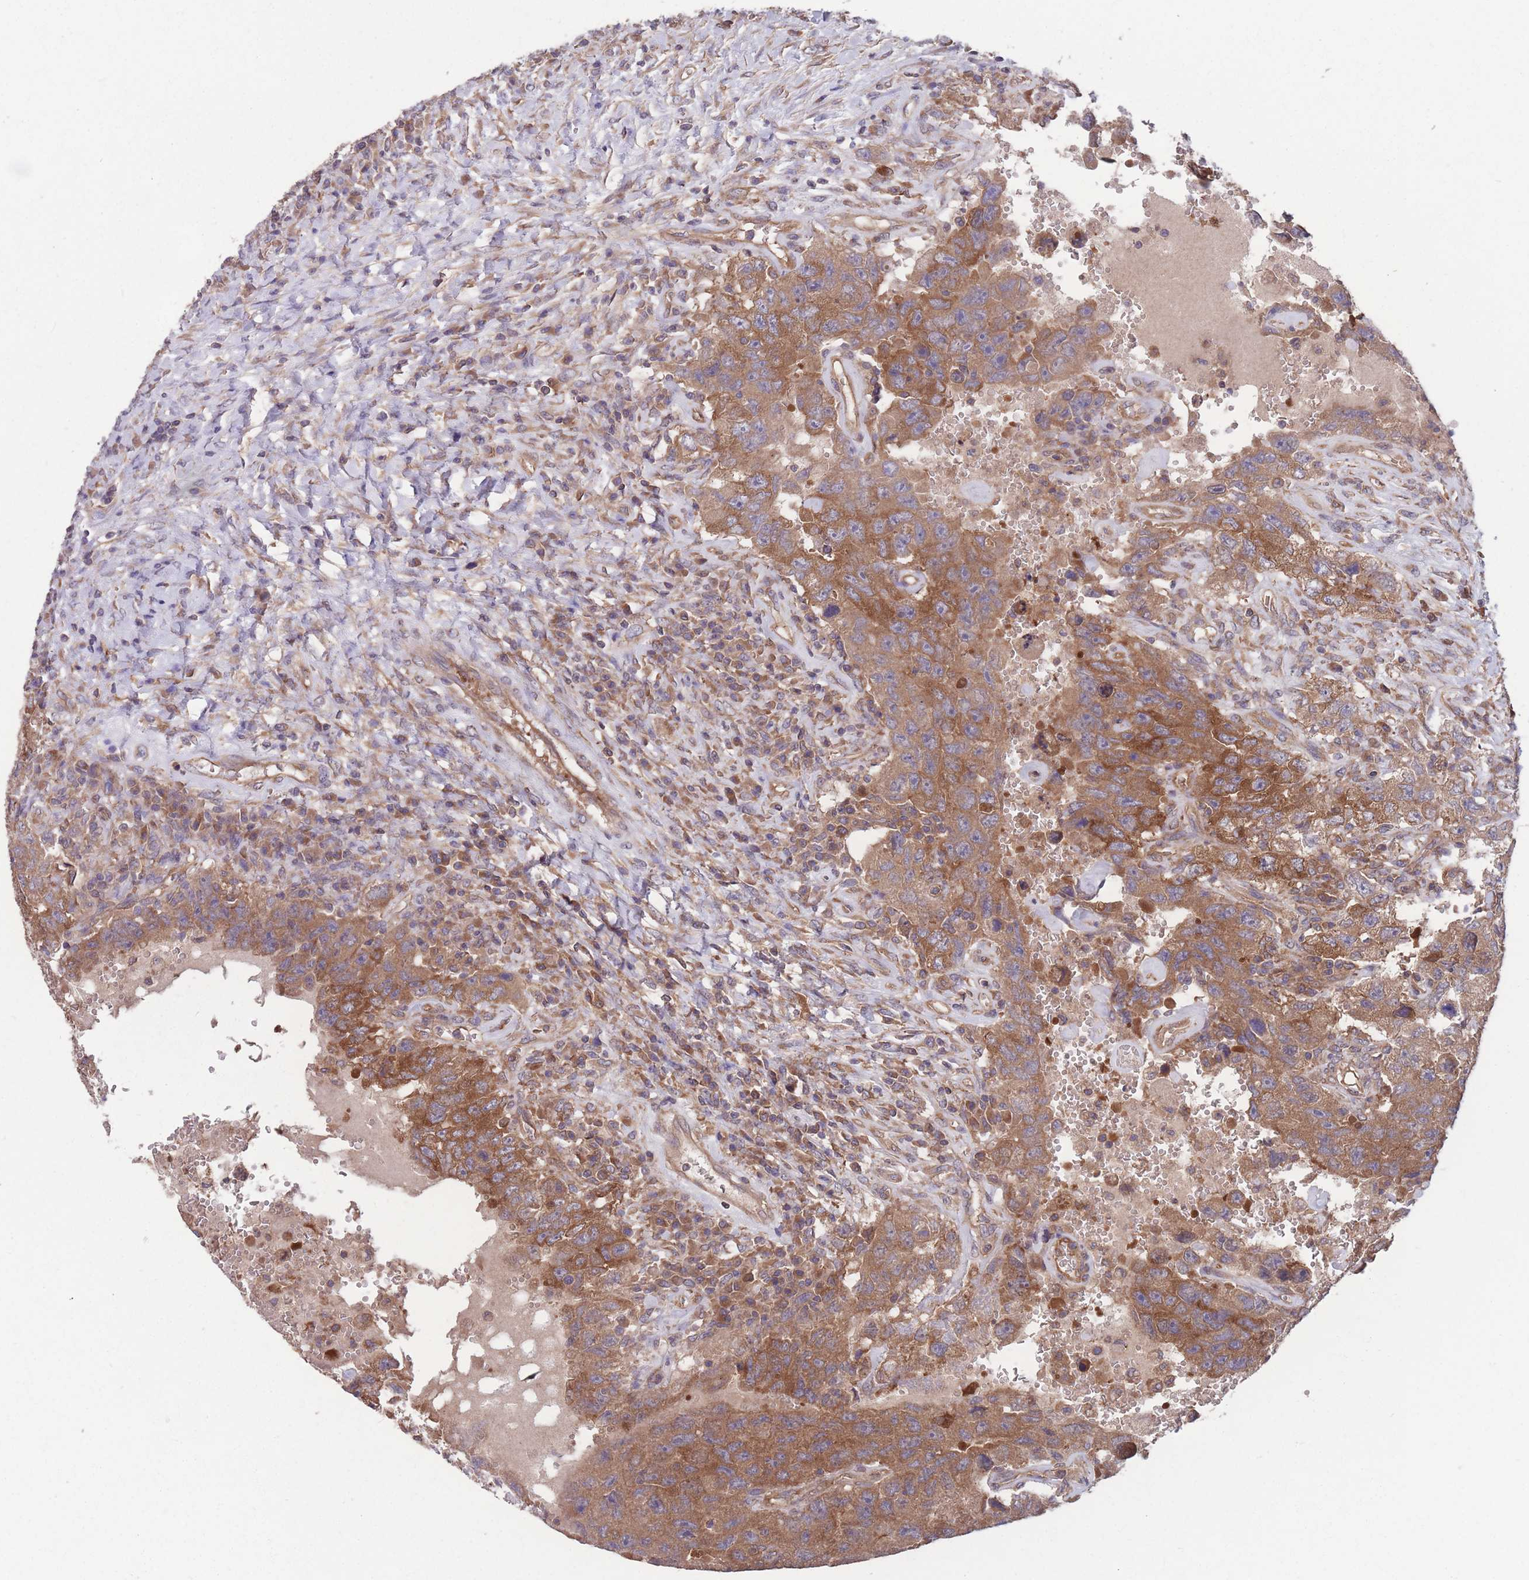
{"staining": {"intensity": "moderate", "quantity": ">75%", "location": "cytoplasmic/membranous"}, "tissue": "testis cancer", "cell_type": "Tumor cells", "image_type": "cancer", "snomed": [{"axis": "morphology", "description": "Carcinoma, Embryonal, NOS"}, {"axis": "topography", "description": "Testis"}], "caption": "DAB immunohistochemical staining of embryonal carcinoma (testis) exhibits moderate cytoplasmic/membranous protein positivity in about >75% of tumor cells.", "gene": "ZPR1", "patient": {"sex": "male", "age": 26}}